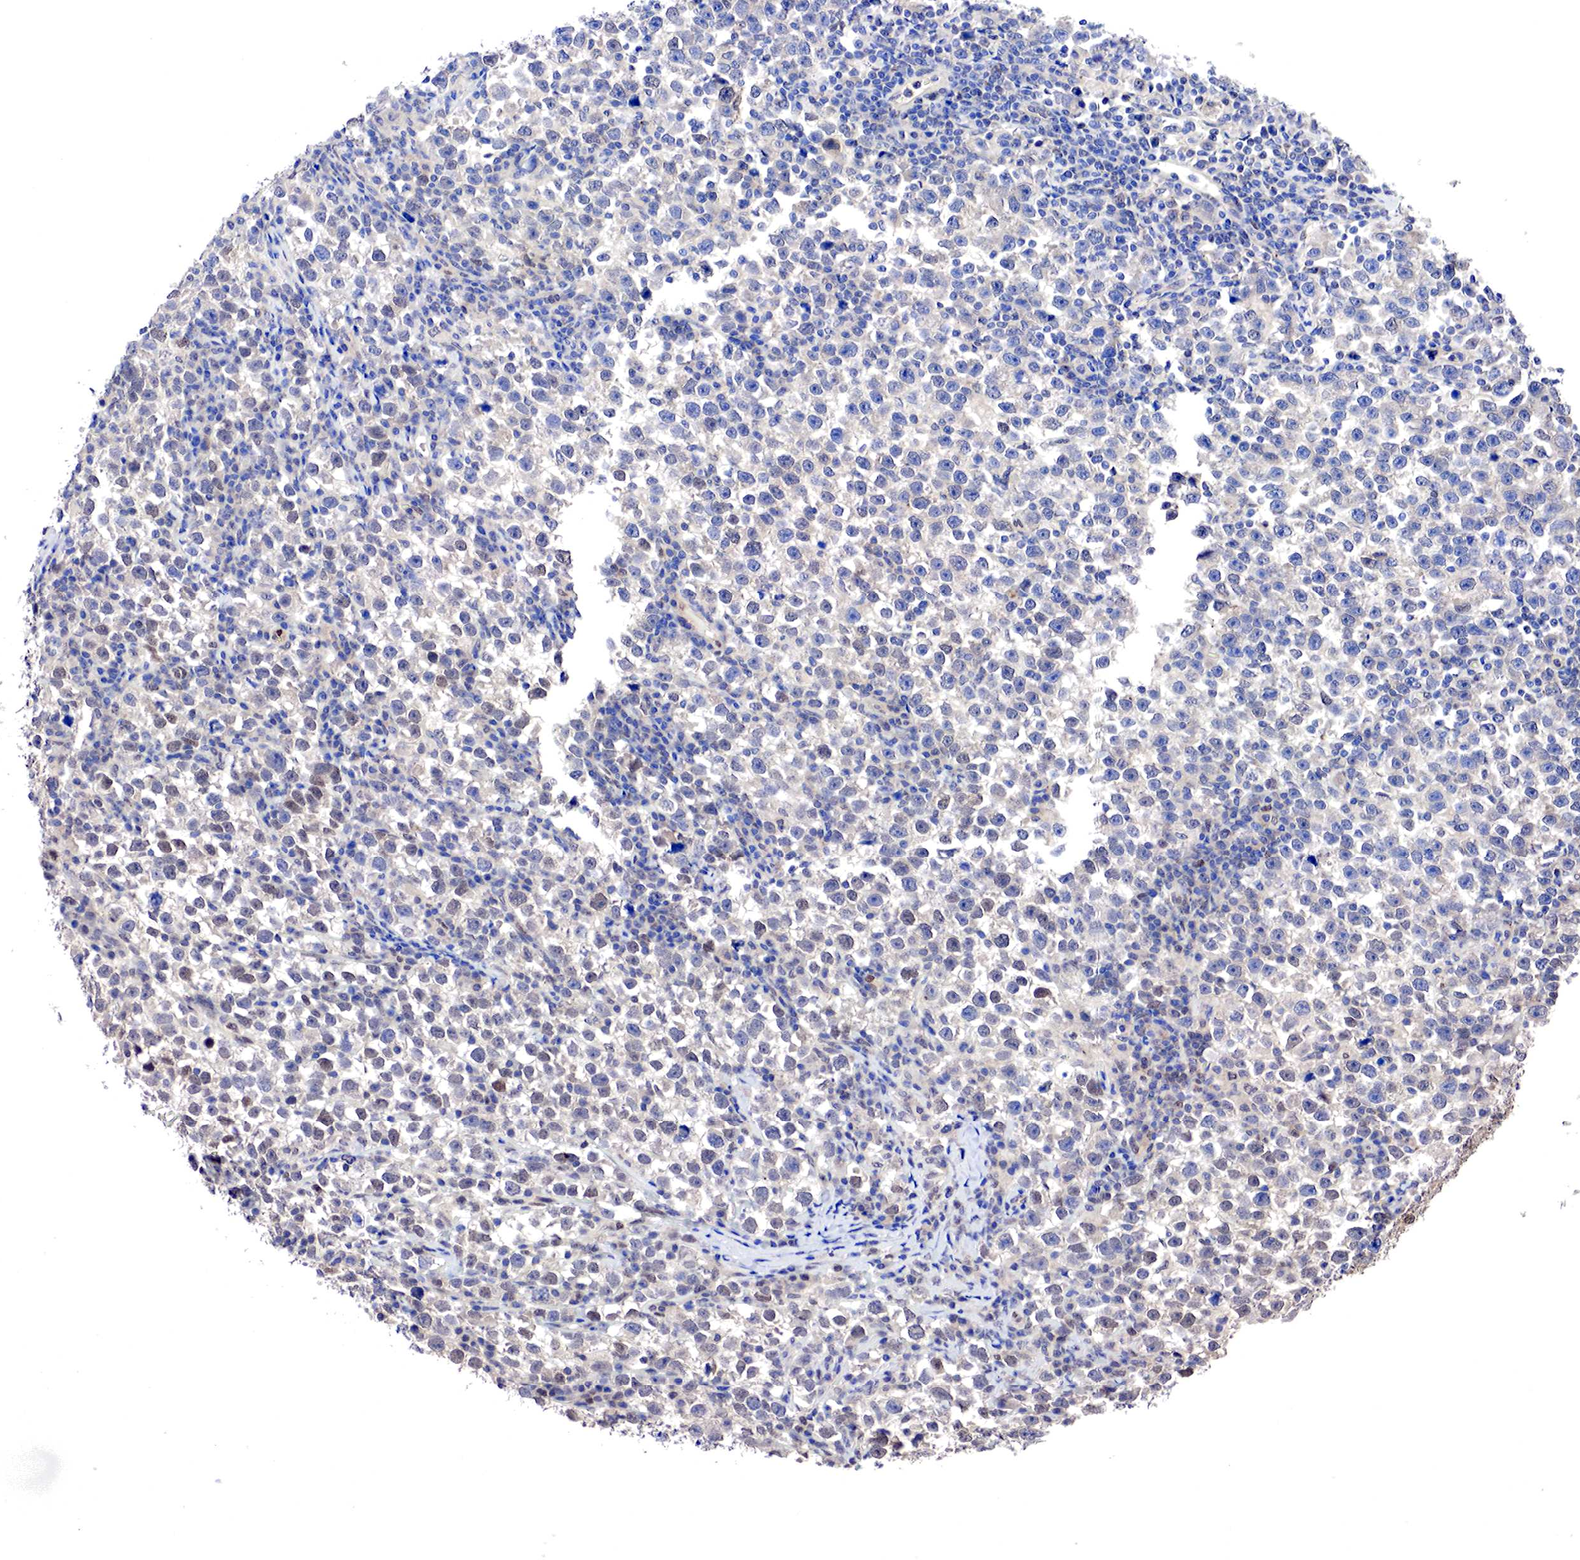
{"staining": {"intensity": "negative", "quantity": "none", "location": "none"}, "tissue": "testis cancer", "cell_type": "Tumor cells", "image_type": "cancer", "snomed": [{"axis": "morphology", "description": "Seminoma, NOS"}, {"axis": "topography", "description": "Testis"}], "caption": "Immunohistochemistry photomicrograph of neoplastic tissue: human seminoma (testis) stained with DAB (3,3'-diaminobenzidine) shows no significant protein staining in tumor cells.", "gene": "PABIR2", "patient": {"sex": "male", "age": 43}}